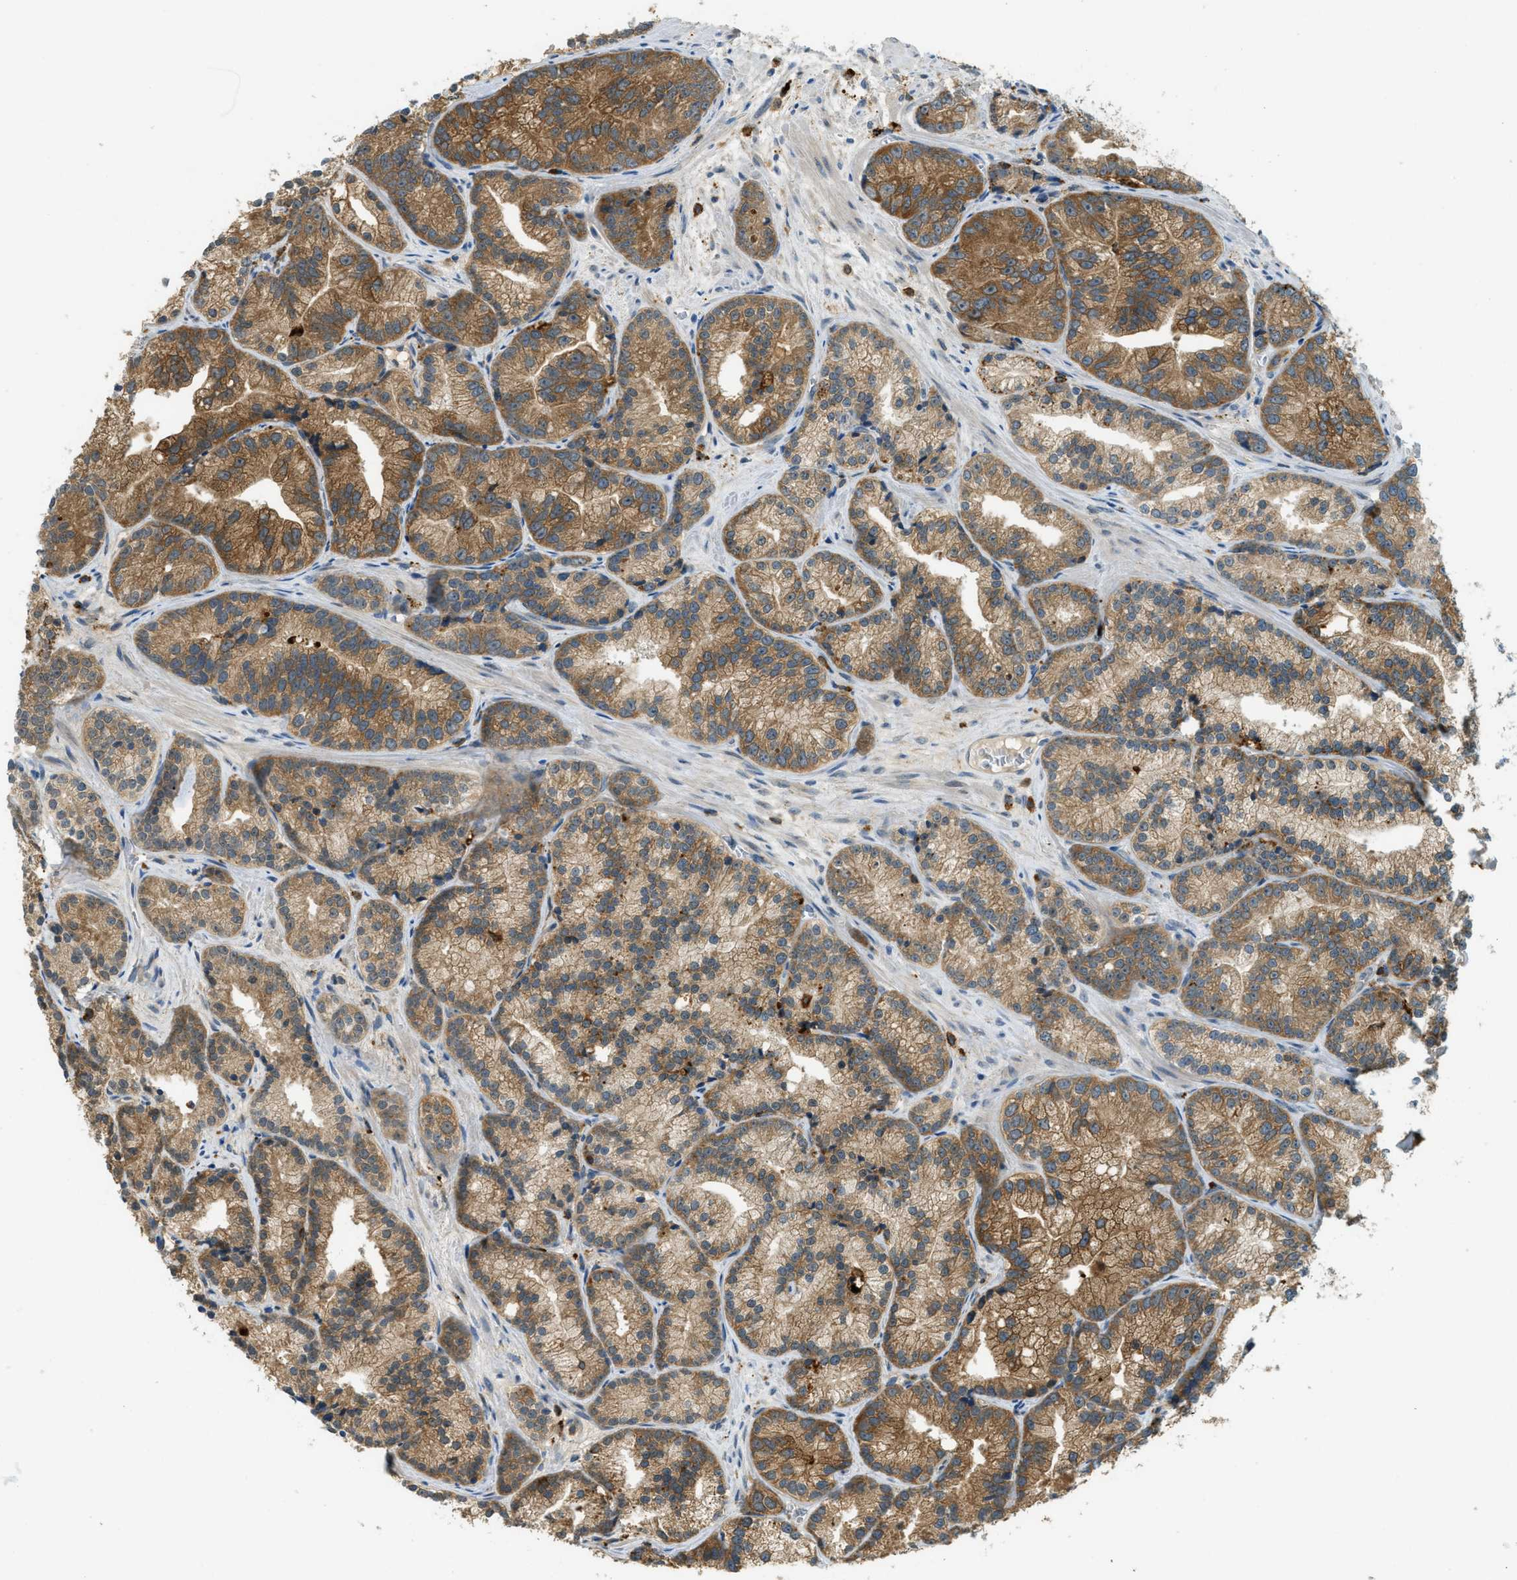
{"staining": {"intensity": "moderate", "quantity": ">75%", "location": "cytoplasmic/membranous"}, "tissue": "prostate cancer", "cell_type": "Tumor cells", "image_type": "cancer", "snomed": [{"axis": "morphology", "description": "Adenocarcinoma, Low grade"}, {"axis": "topography", "description": "Prostate"}], "caption": "Prostate cancer stained with IHC shows moderate cytoplasmic/membranous staining in approximately >75% of tumor cells.", "gene": "PLBD2", "patient": {"sex": "male", "age": 89}}